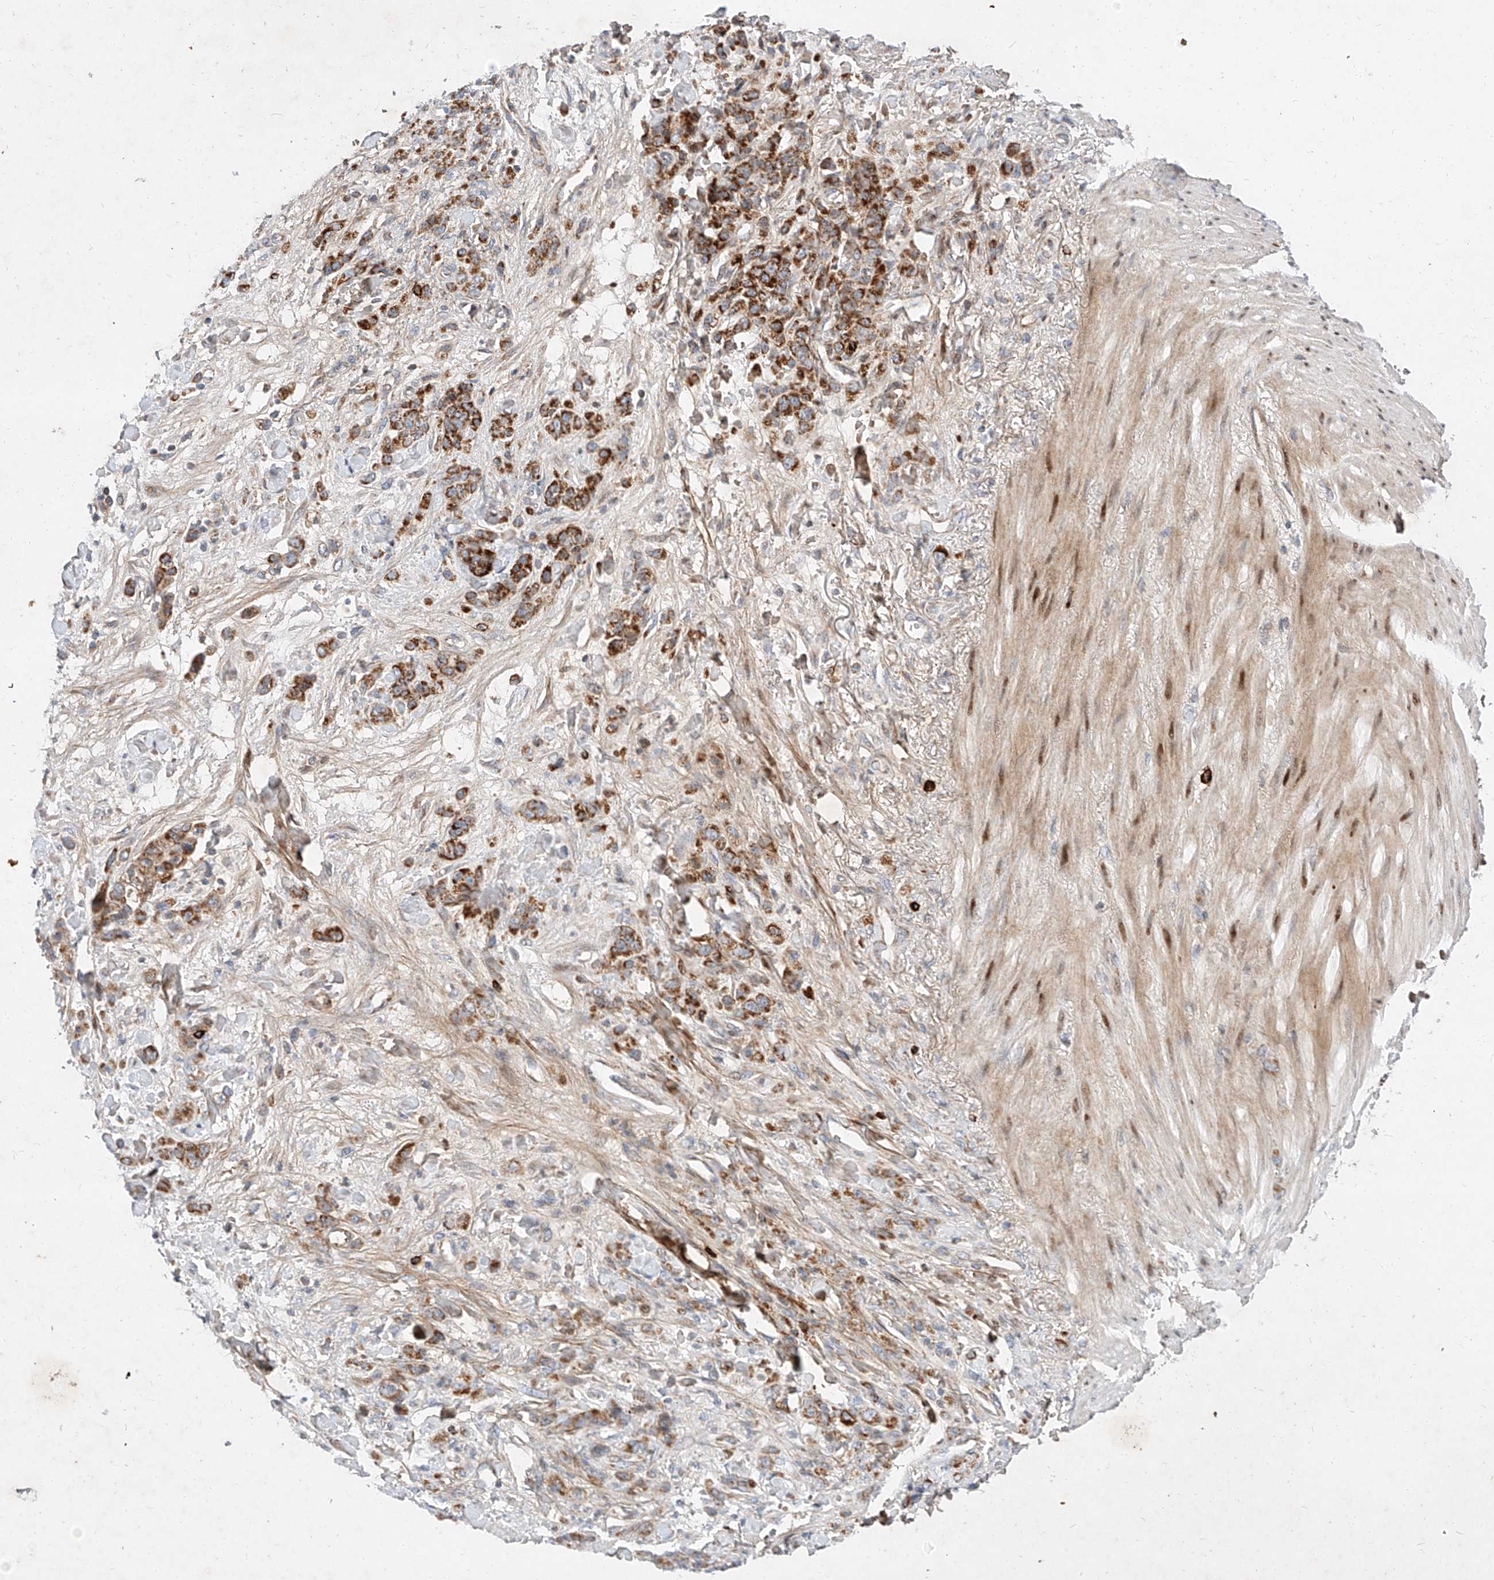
{"staining": {"intensity": "strong", "quantity": ">75%", "location": "cytoplasmic/membranous"}, "tissue": "stomach cancer", "cell_type": "Tumor cells", "image_type": "cancer", "snomed": [{"axis": "morphology", "description": "Normal tissue, NOS"}, {"axis": "morphology", "description": "Adenocarcinoma, NOS"}, {"axis": "topography", "description": "Stomach"}], "caption": "Stomach adenocarcinoma tissue reveals strong cytoplasmic/membranous staining in approximately >75% of tumor cells, visualized by immunohistochemistry.", "gene": "OSGEPL1", "patient": {"sex": "male", "age": 82}}